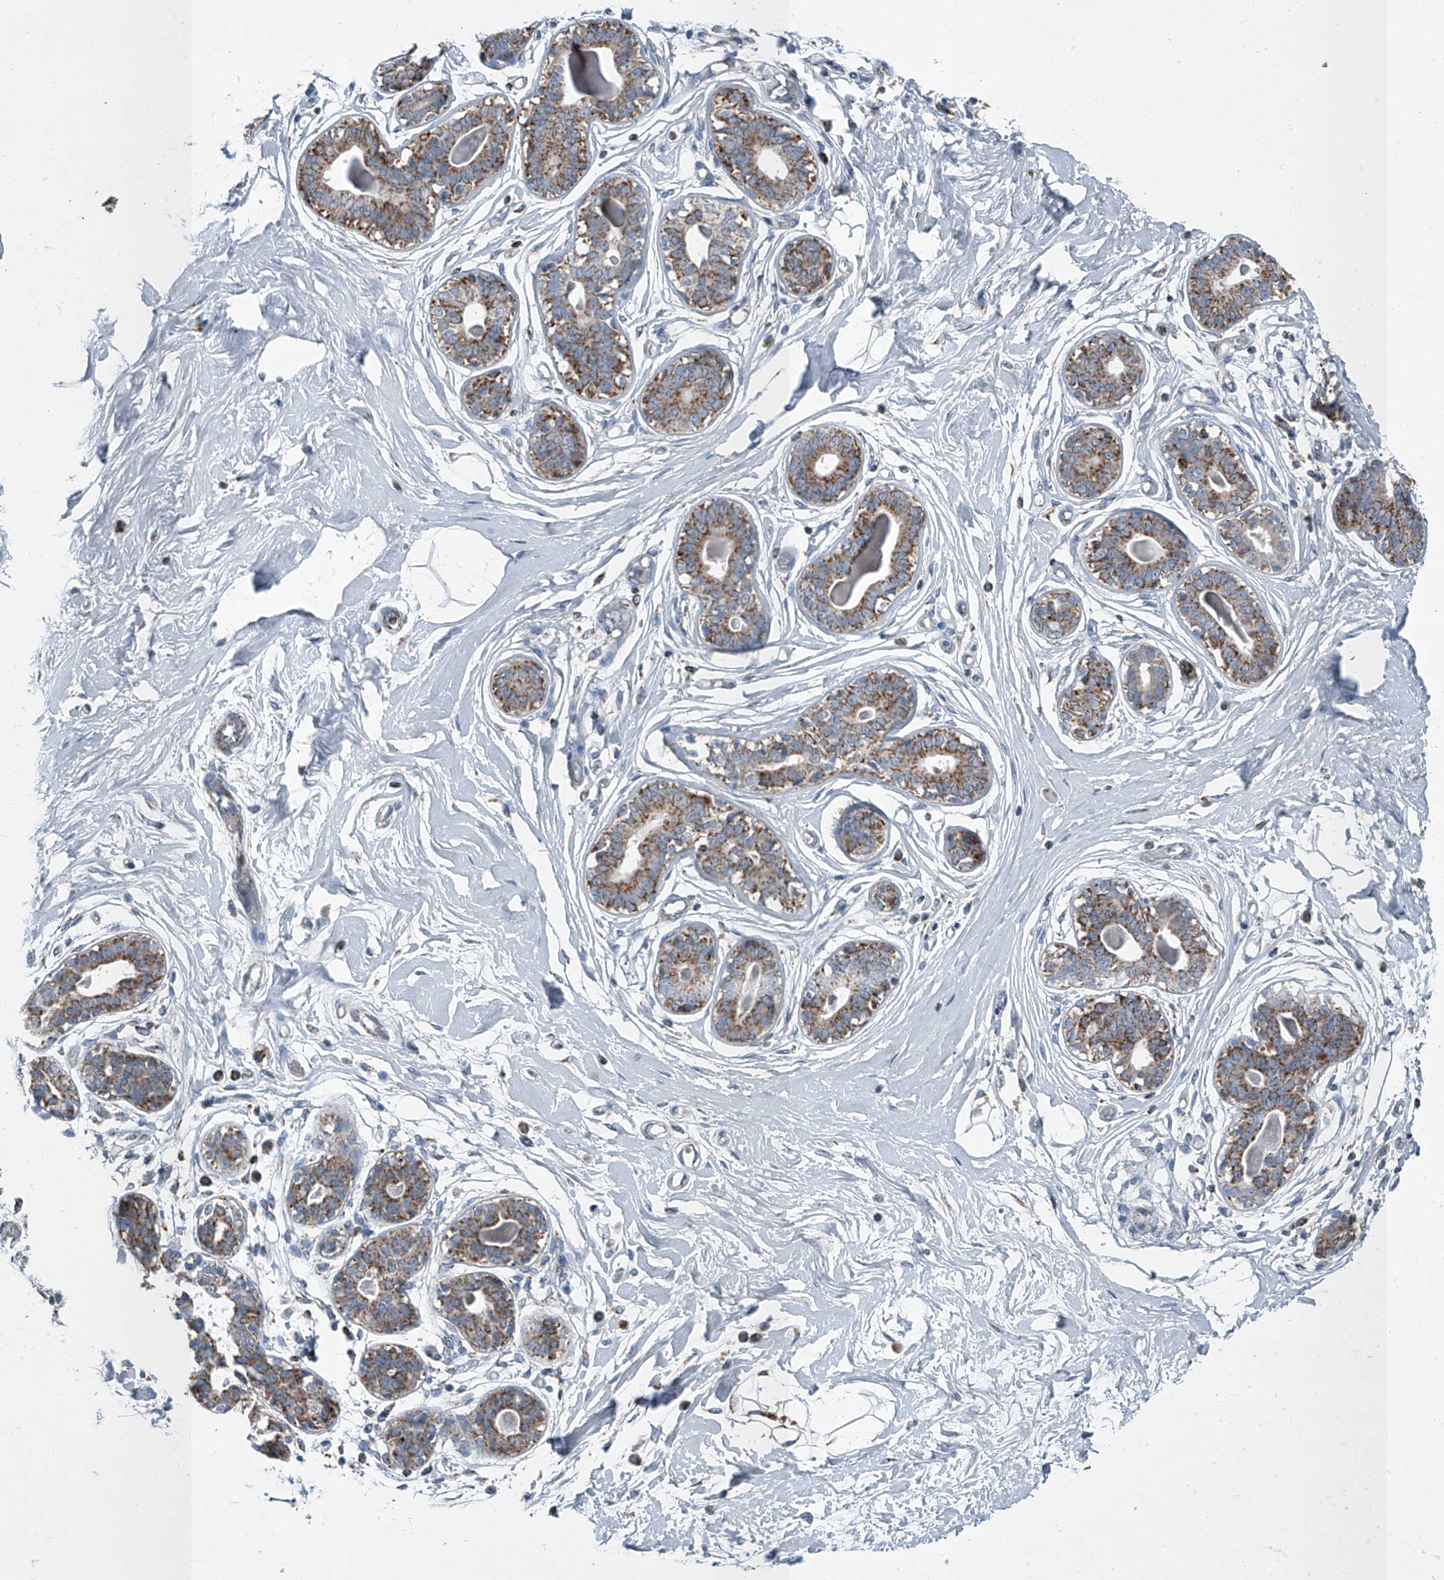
{"staining": {"intensity": "negative", "quantity": "none", "location": "none"}, "tissue": "breast", "cell_type": "Adipocytes", "image_type": "normal", "snomed": [{"axis": "morphology", "description": "Normal tissue, NOS"}, {"axis": "topography", "description": "Breast"}], "caption": "This is a micrograph of immunohistochemistry staining of normal breast, which shows no expression in adipocytes.", "gene": "CHRNA7", "patient": {"sex": "female", "age": 45}}